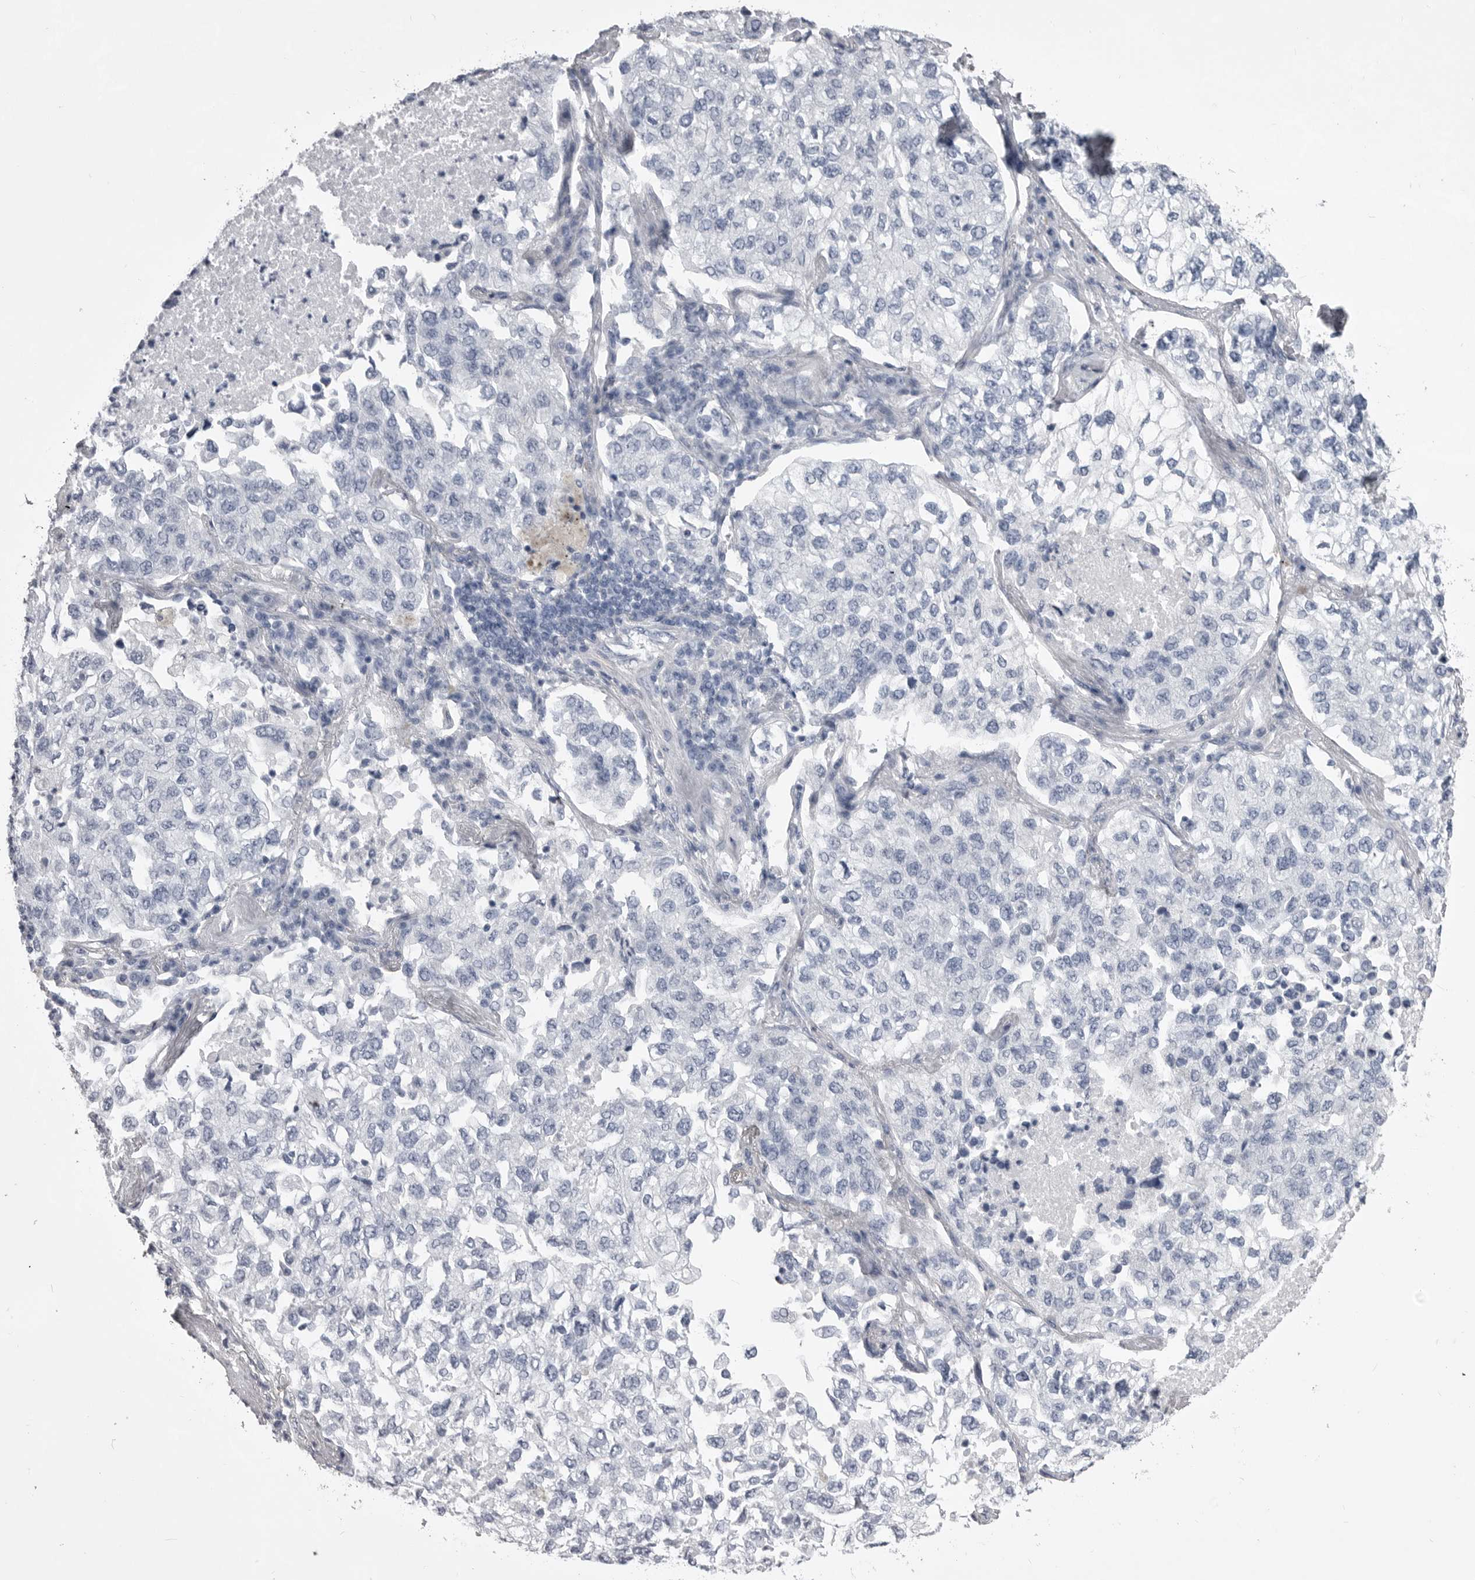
{"staining": {"intensity": "negative", "quantity": "none", "location": "none"}, "tissue": "lung cancer", "cell_type": "Tumor cells", "image_type": "cancer", "snomed": [{"axis": "morphology", "description": "Adenocarcinoma, NOS"}, {"axis": "topography", "description": "Lung"}], "caption": "Lung adenocarcinoma was stained to show a protein in brown. There is no significant expression in tumor cells.", "gene": "ANK2", "patient": {"sex": "male", "age": 63}}